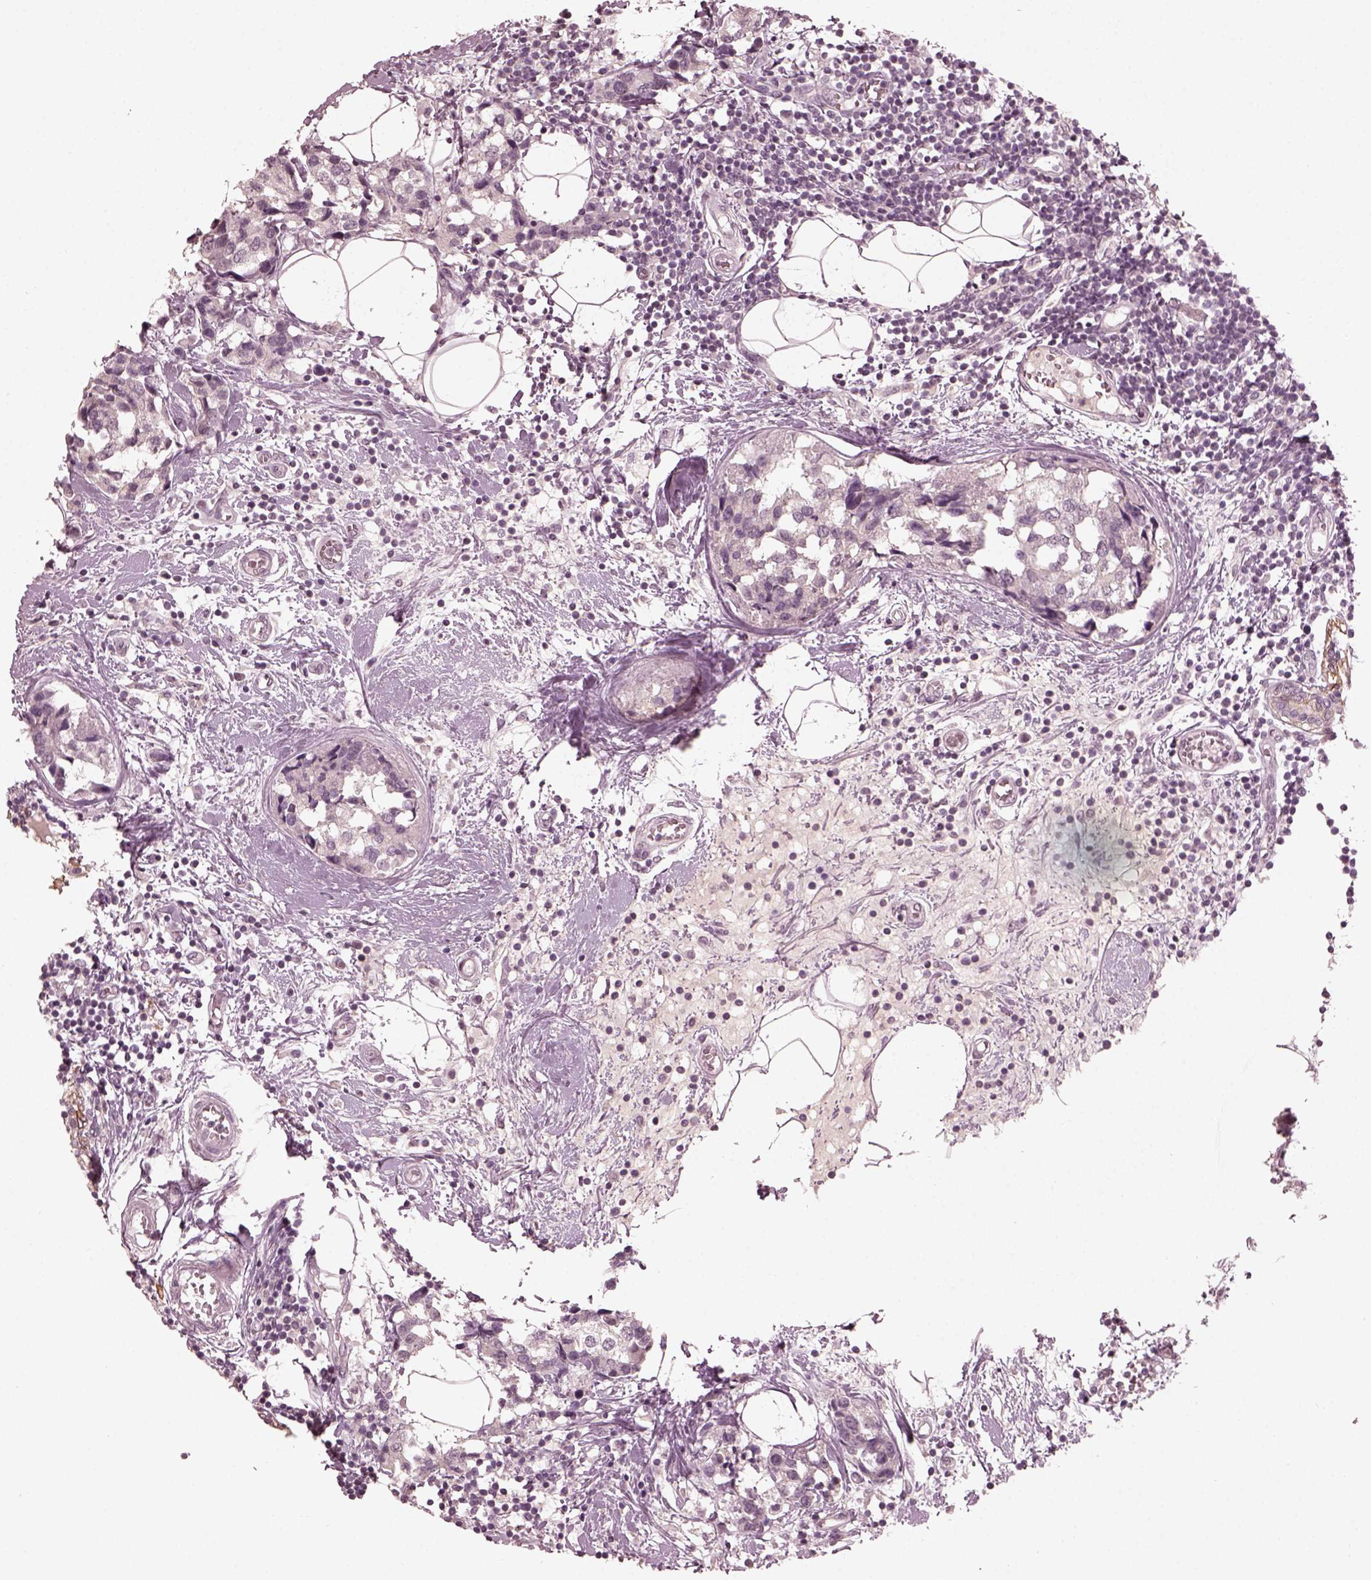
{"staining": {"intensity": "negative", "quantity": "none", "location": "none"}, "tissue": "breast cancer", "cell_type": "Tumor cells", "image_type": "cancer", "snomed": [{"axis": "morphology", "description": "Lobular carcinoma"}, {"axis": "topography", "description": "Breast"}], "caption": "Breast cancer stained for a protein using IHC reveals no positivity tumor cells.", "gene": "KRT79", "patient": {"sex": "female", "age": 59}}